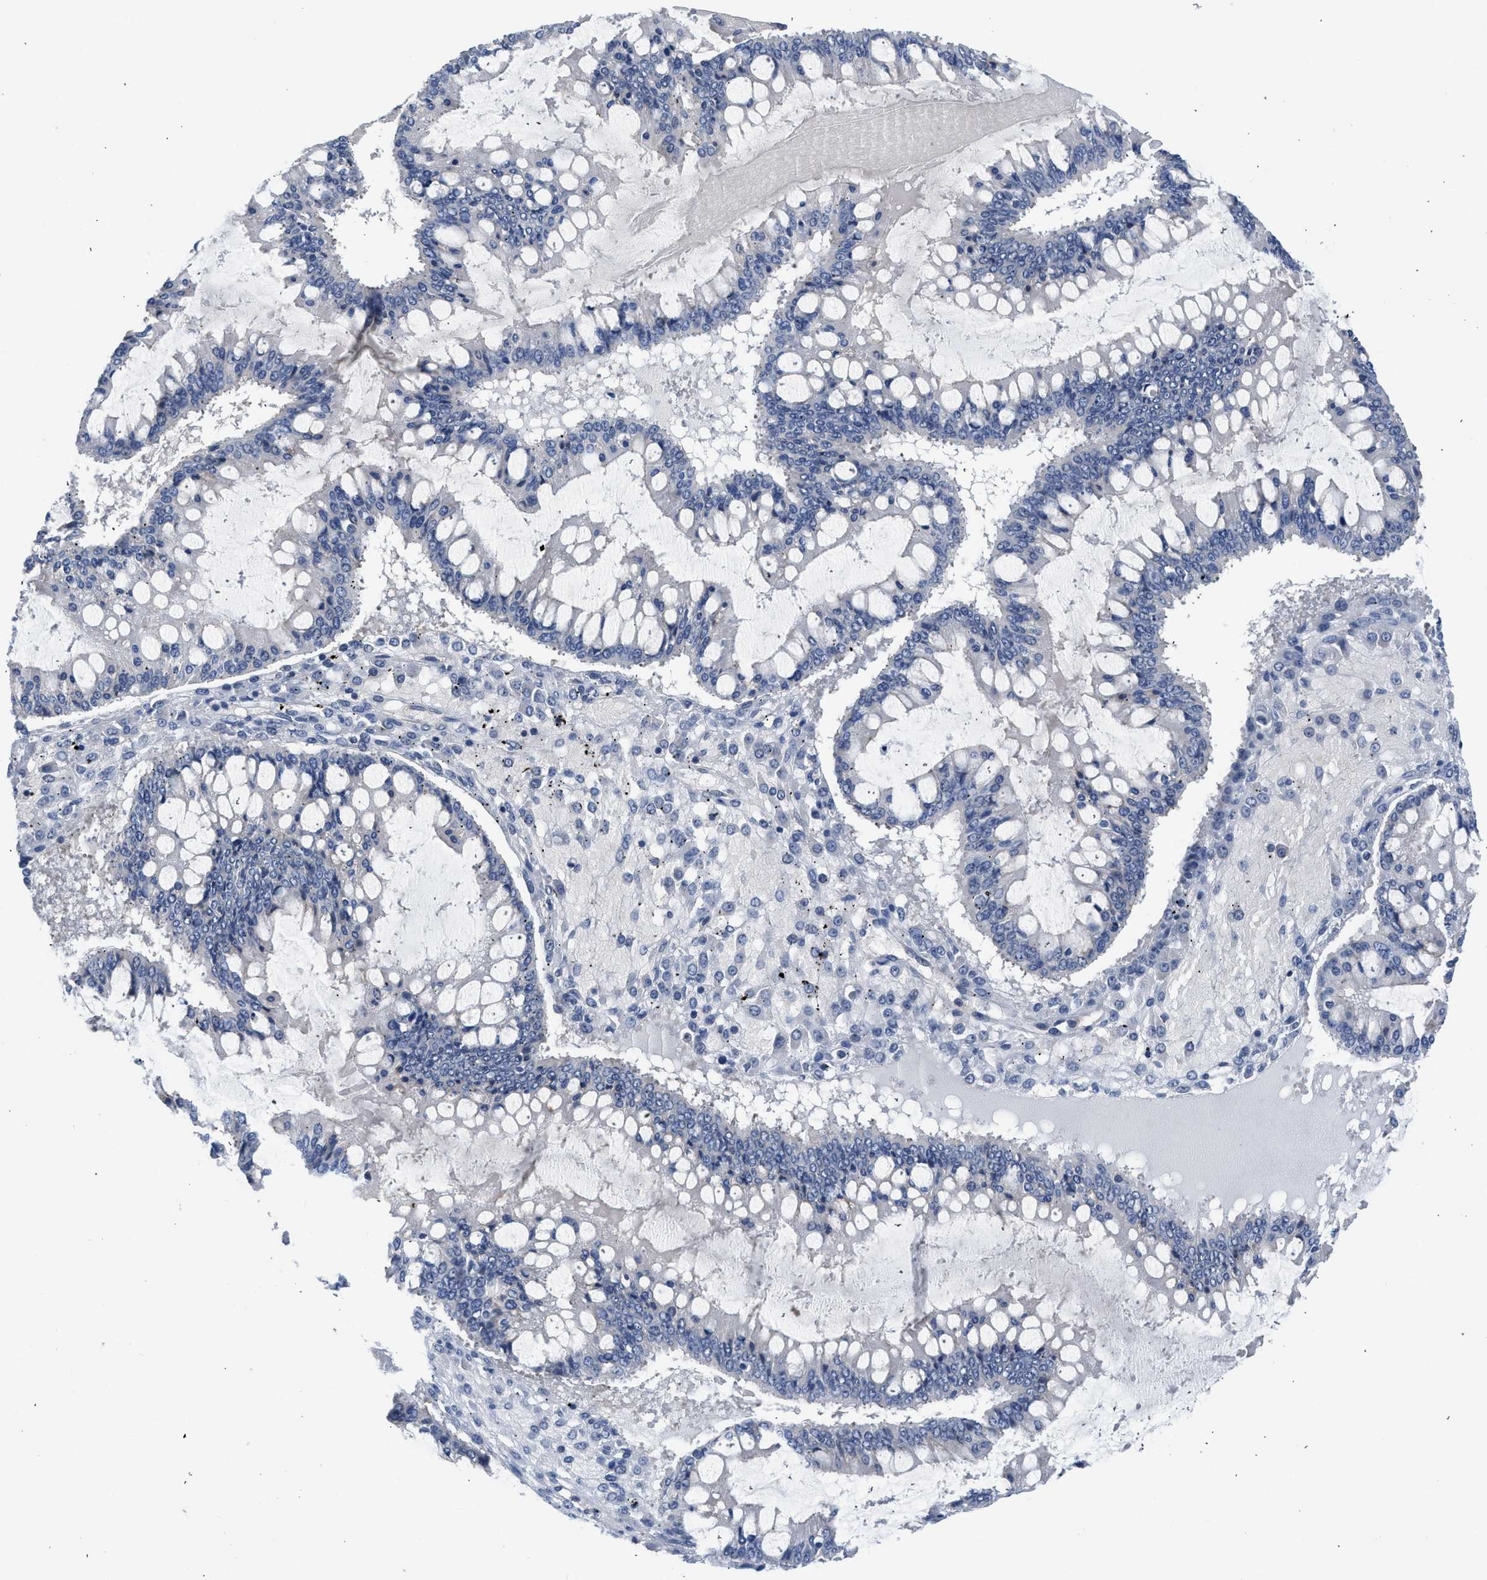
{"staining": {"intensity": "negative", "quantity": "none", "location": "none"}, "tissue": "ovarian cancer", "cell_type": "Tumor cells", "image_type": "cancer", "snomed": [{"axis": "morphology", "description": "Cystadenocarcinoma, mucinous, NOS"}, {"axis": "topography", "description": "Ovary"}], "caption": "IHC image of neoplastic tissue: ovarian cancer (mucinous cystadenocarcinoma) stained with DAB (3,3'-diaminobenzidine) shows no significant protein expression in tumor cells.", "gene": "CSF3R", "patient": {"sex": "female", "age": 73}}